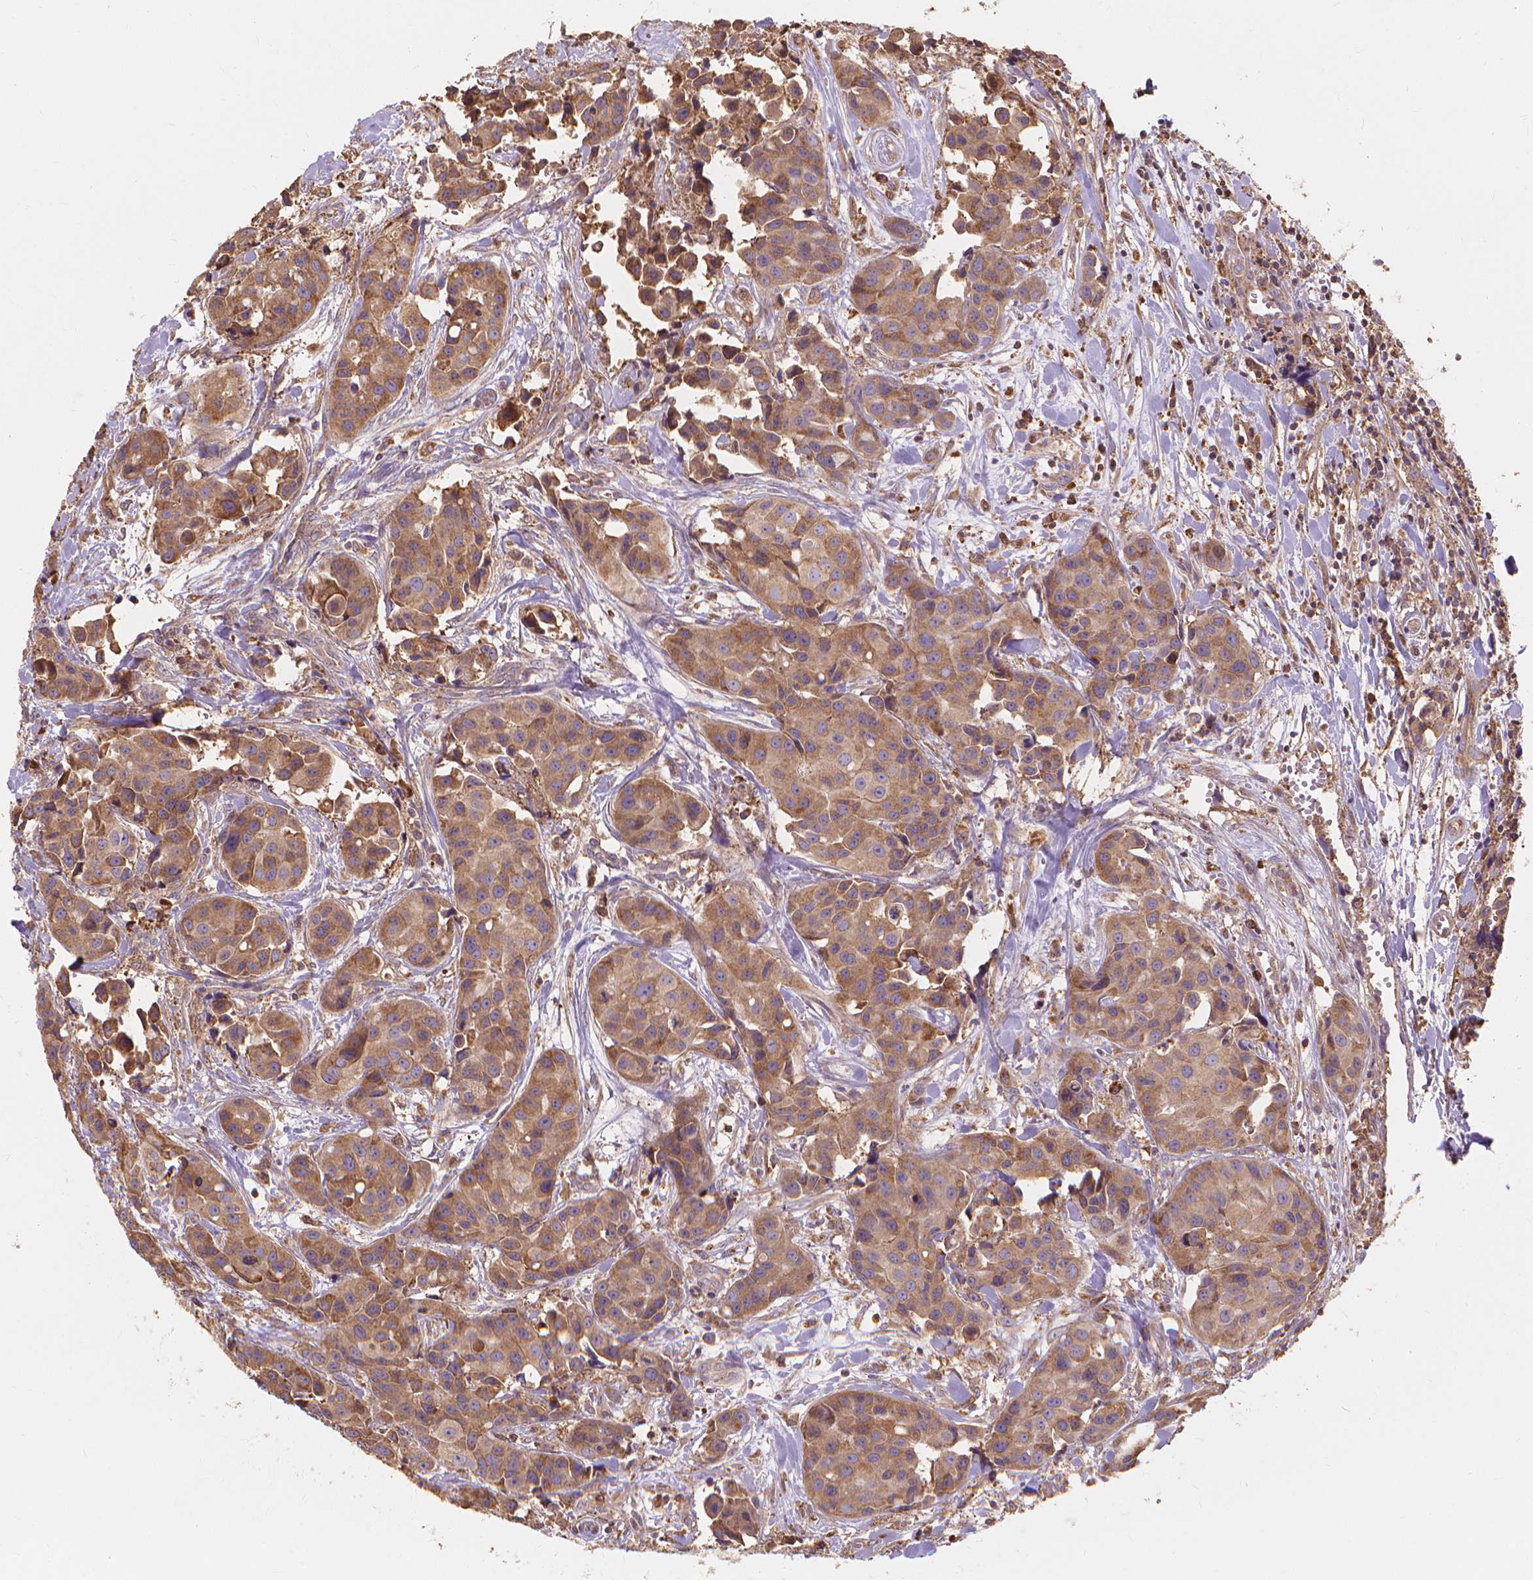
{"staining": {"intensity": "moderate", "quantity": ">75%", "location": "cytoplasmic/membranous"}, "tissue": "head and neck cancer", "cell_type": "Tumor cells", "image_type": "cancer", "snomed": [{"axis": "morphology", "description": "Adenocarcinoma, NOS"}, {"axis": "topography", "description": "Head-Neck"}], "caption": "Head and neck cancer tissue displays moderate cytoplasmic/membranous positivity in about >75% of tumor cells, visualized by immunohistochemistry. The protein is stained brown, and the nuclei are stained in blue (DAB IHC with brightfield microscopy, high magnification).", "gene": "TAB2", "patient": {"sex": "male", "age": 76}}